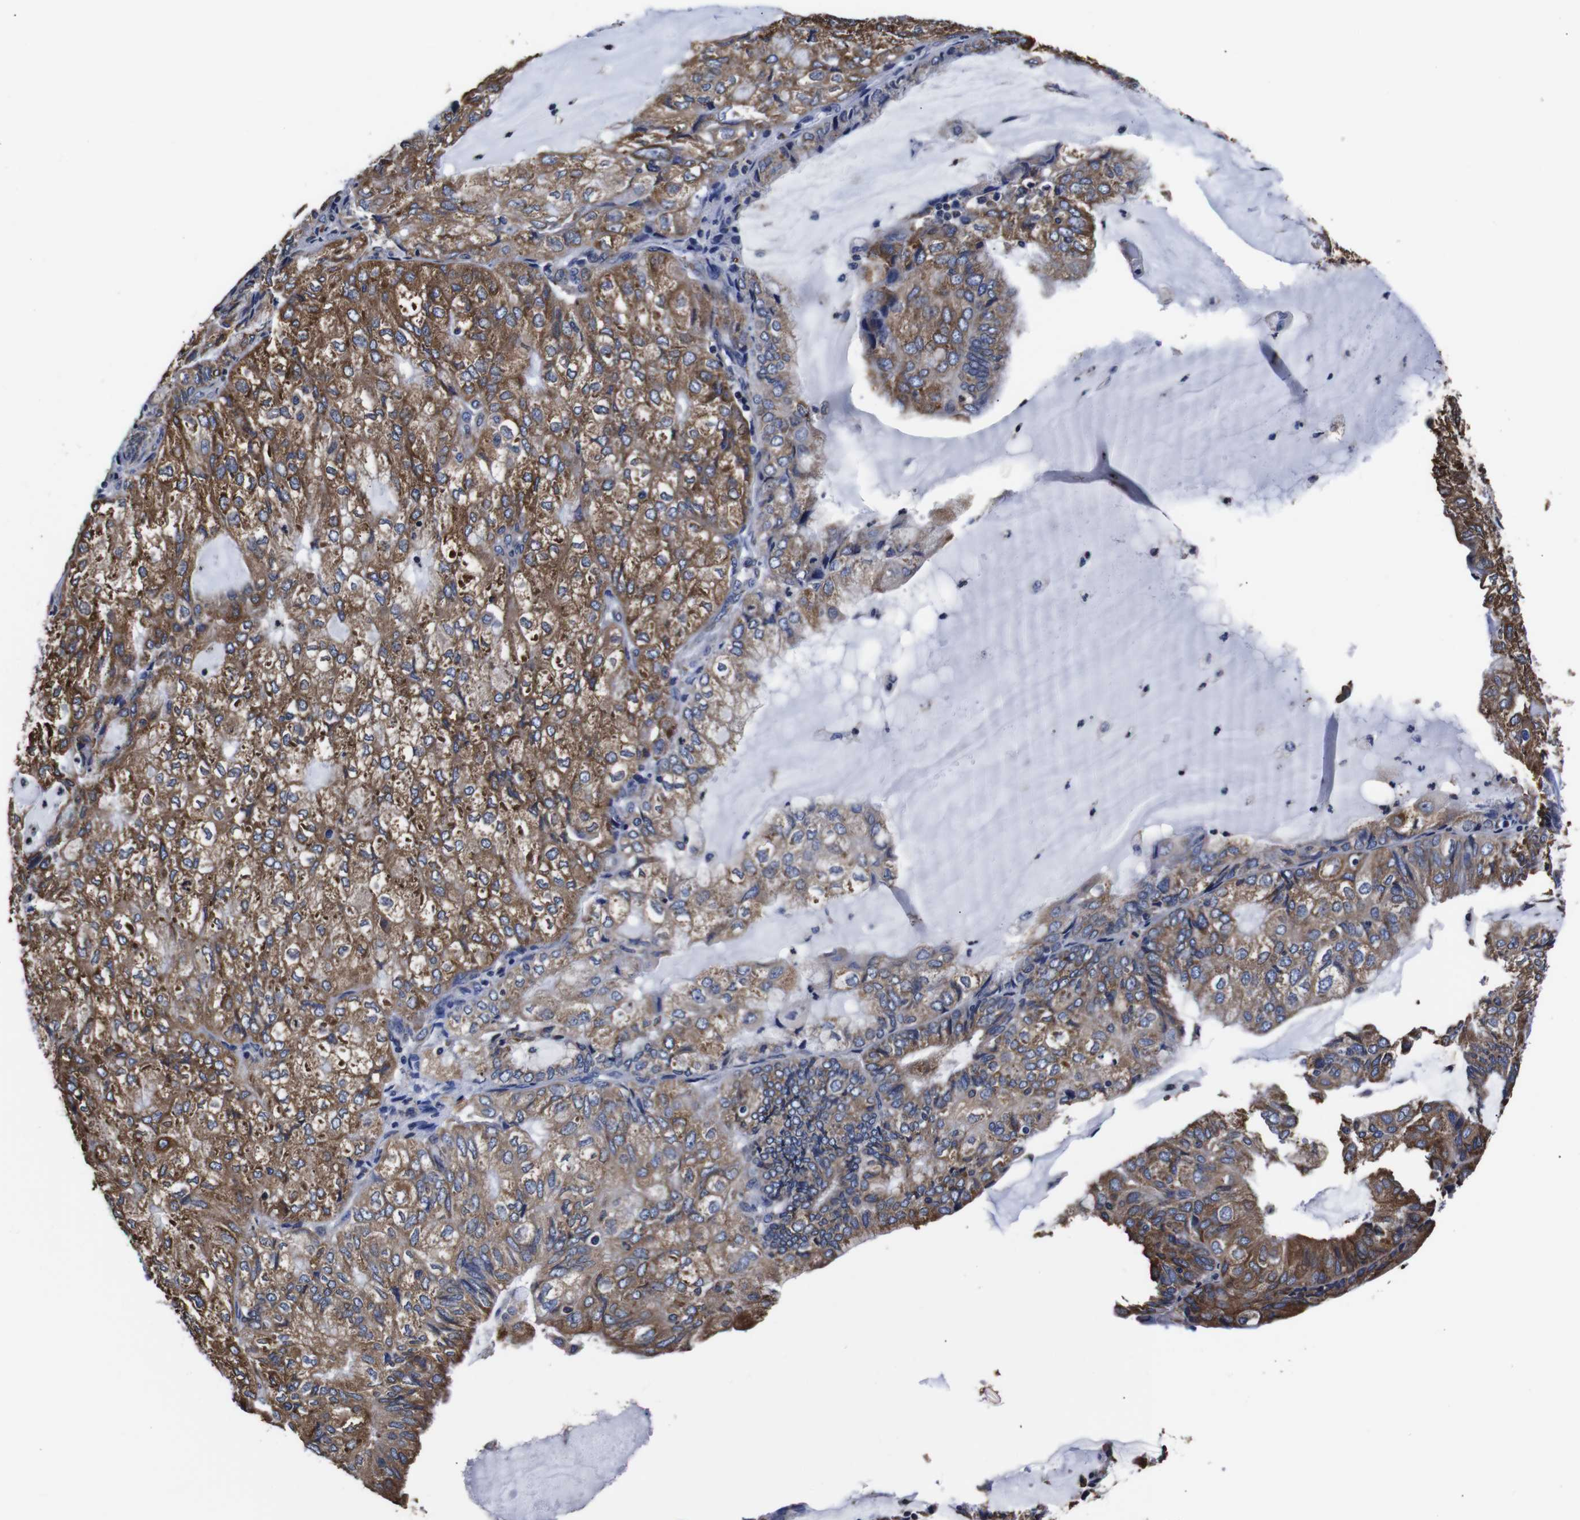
{"staining": {"intensity": "moderate", "quantity": ">75%", "location": "cytoplasmic/membranous"}, "tissue": "endometrial cancer", "cell_type": "Tumor cells", "image_type": "cancer", "snomed": [{"axis": "morphology", "description": "Adenocarcinoma, NOS"}, {"axis": "topography", "description": "Endometrium"}], "caption": "Approximately >75% of tumor cells in endometrial adenocarcinoma exhibit moderate cytoplasmic/membranous protein positivity as visualized by brown immunohistochemical staining.", "gene": "PPIB", "patient": {"sex": "female", "age": 81}}